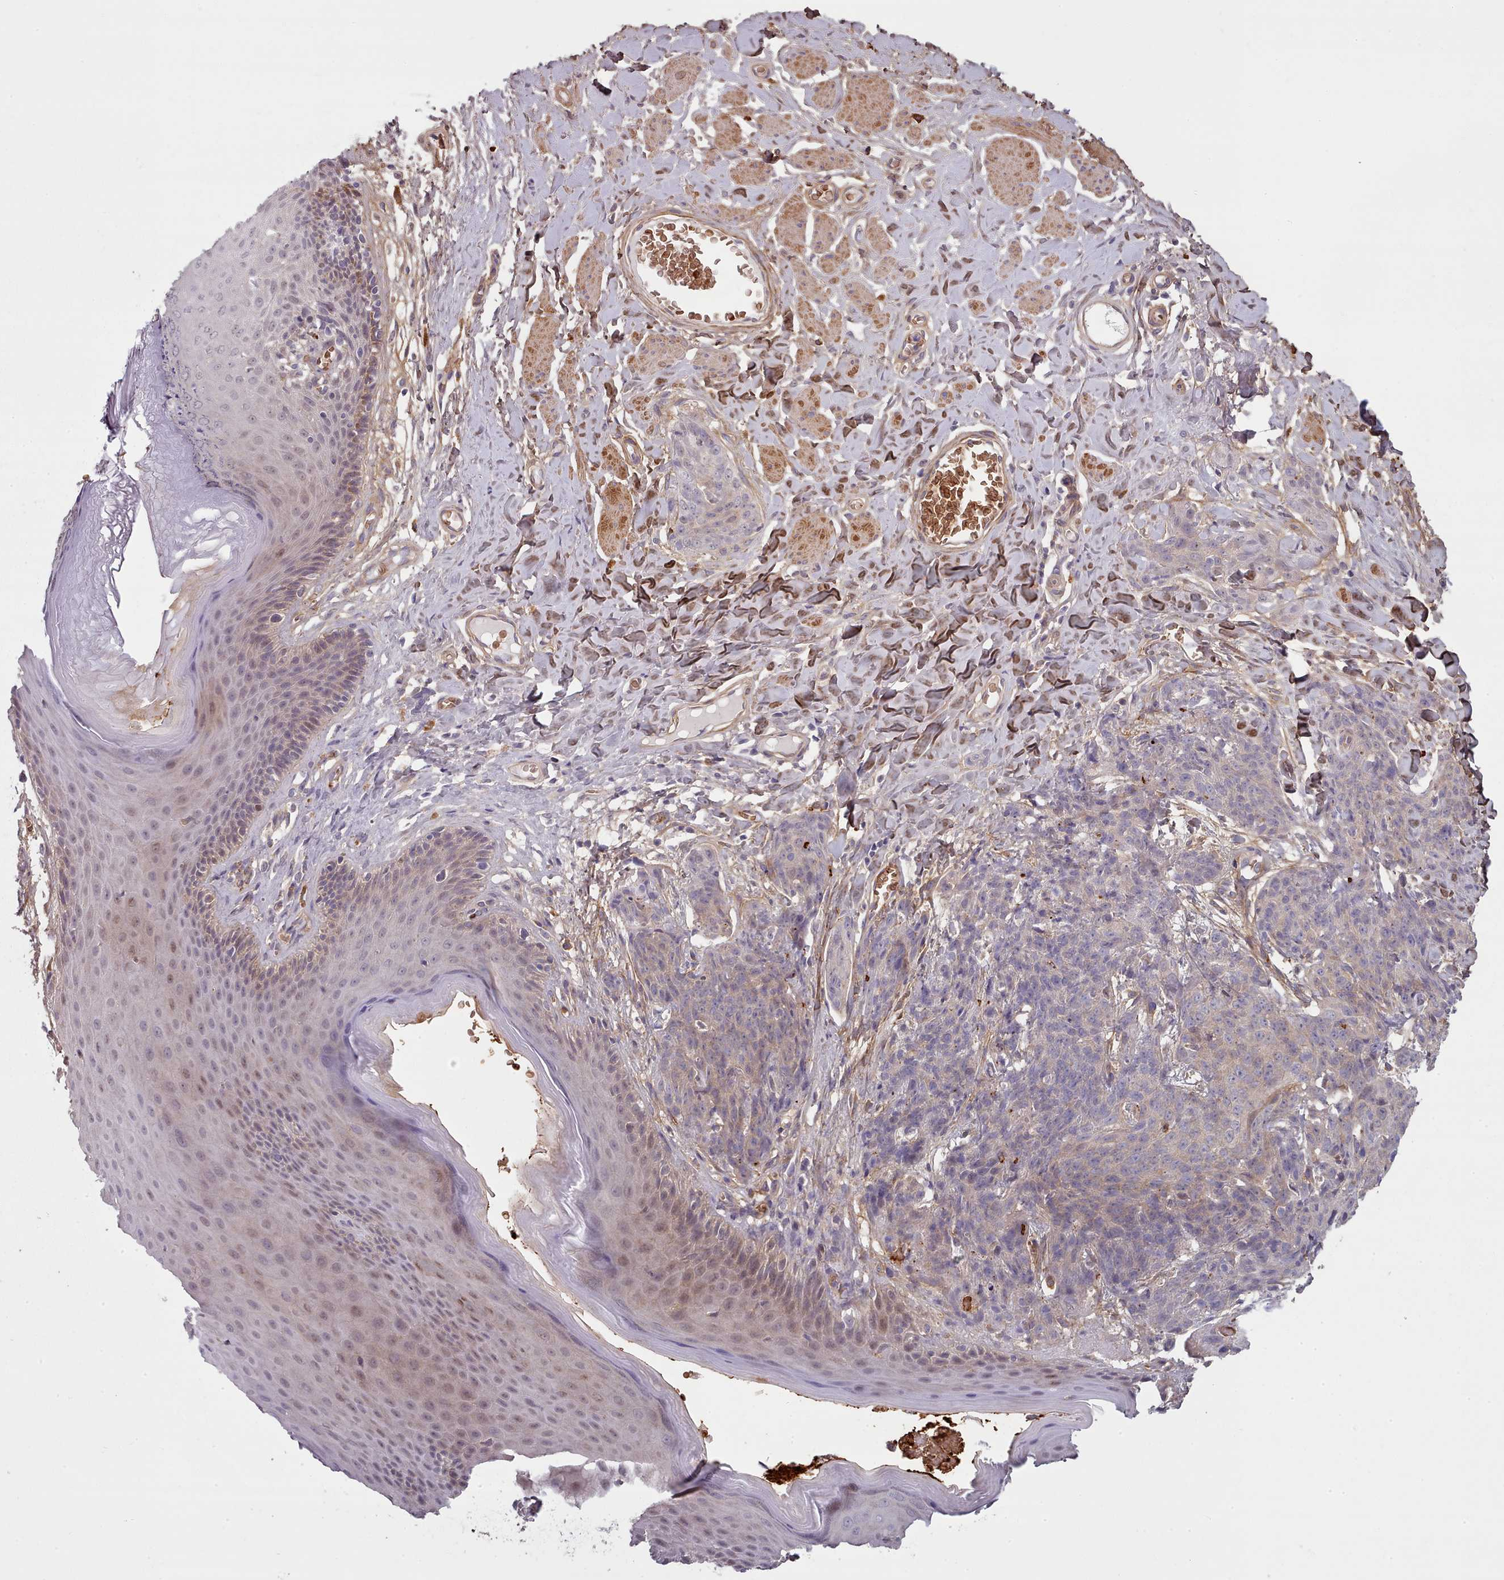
{"staining": {"intensity": "moderate", "quantity": "<25%", "location": "cytoplasmic/membranous,nuclear"}, "tissue": "skin cancer", "cell_type": "Tumor cells", "image_type": "cancer", "snomed": [{"axis": "morphology", "description": "Squamous cell carcinoma, NOS"}, {"axis": "topography", "description": "Skin"}, {"axis": "topography", "description": "Vulva"}], "caption": "Immunohistochemical staining of skin cancer (squamous cell carcinoma) reveals moderate cytoplasmic/membranous and nuclear protein staining in about <25% of tumor cells. (DAB IHC with brightfield microscopy, high magnification).", "gene": "CLNS1A", "patient": {"sex": "female", "age": 85}}